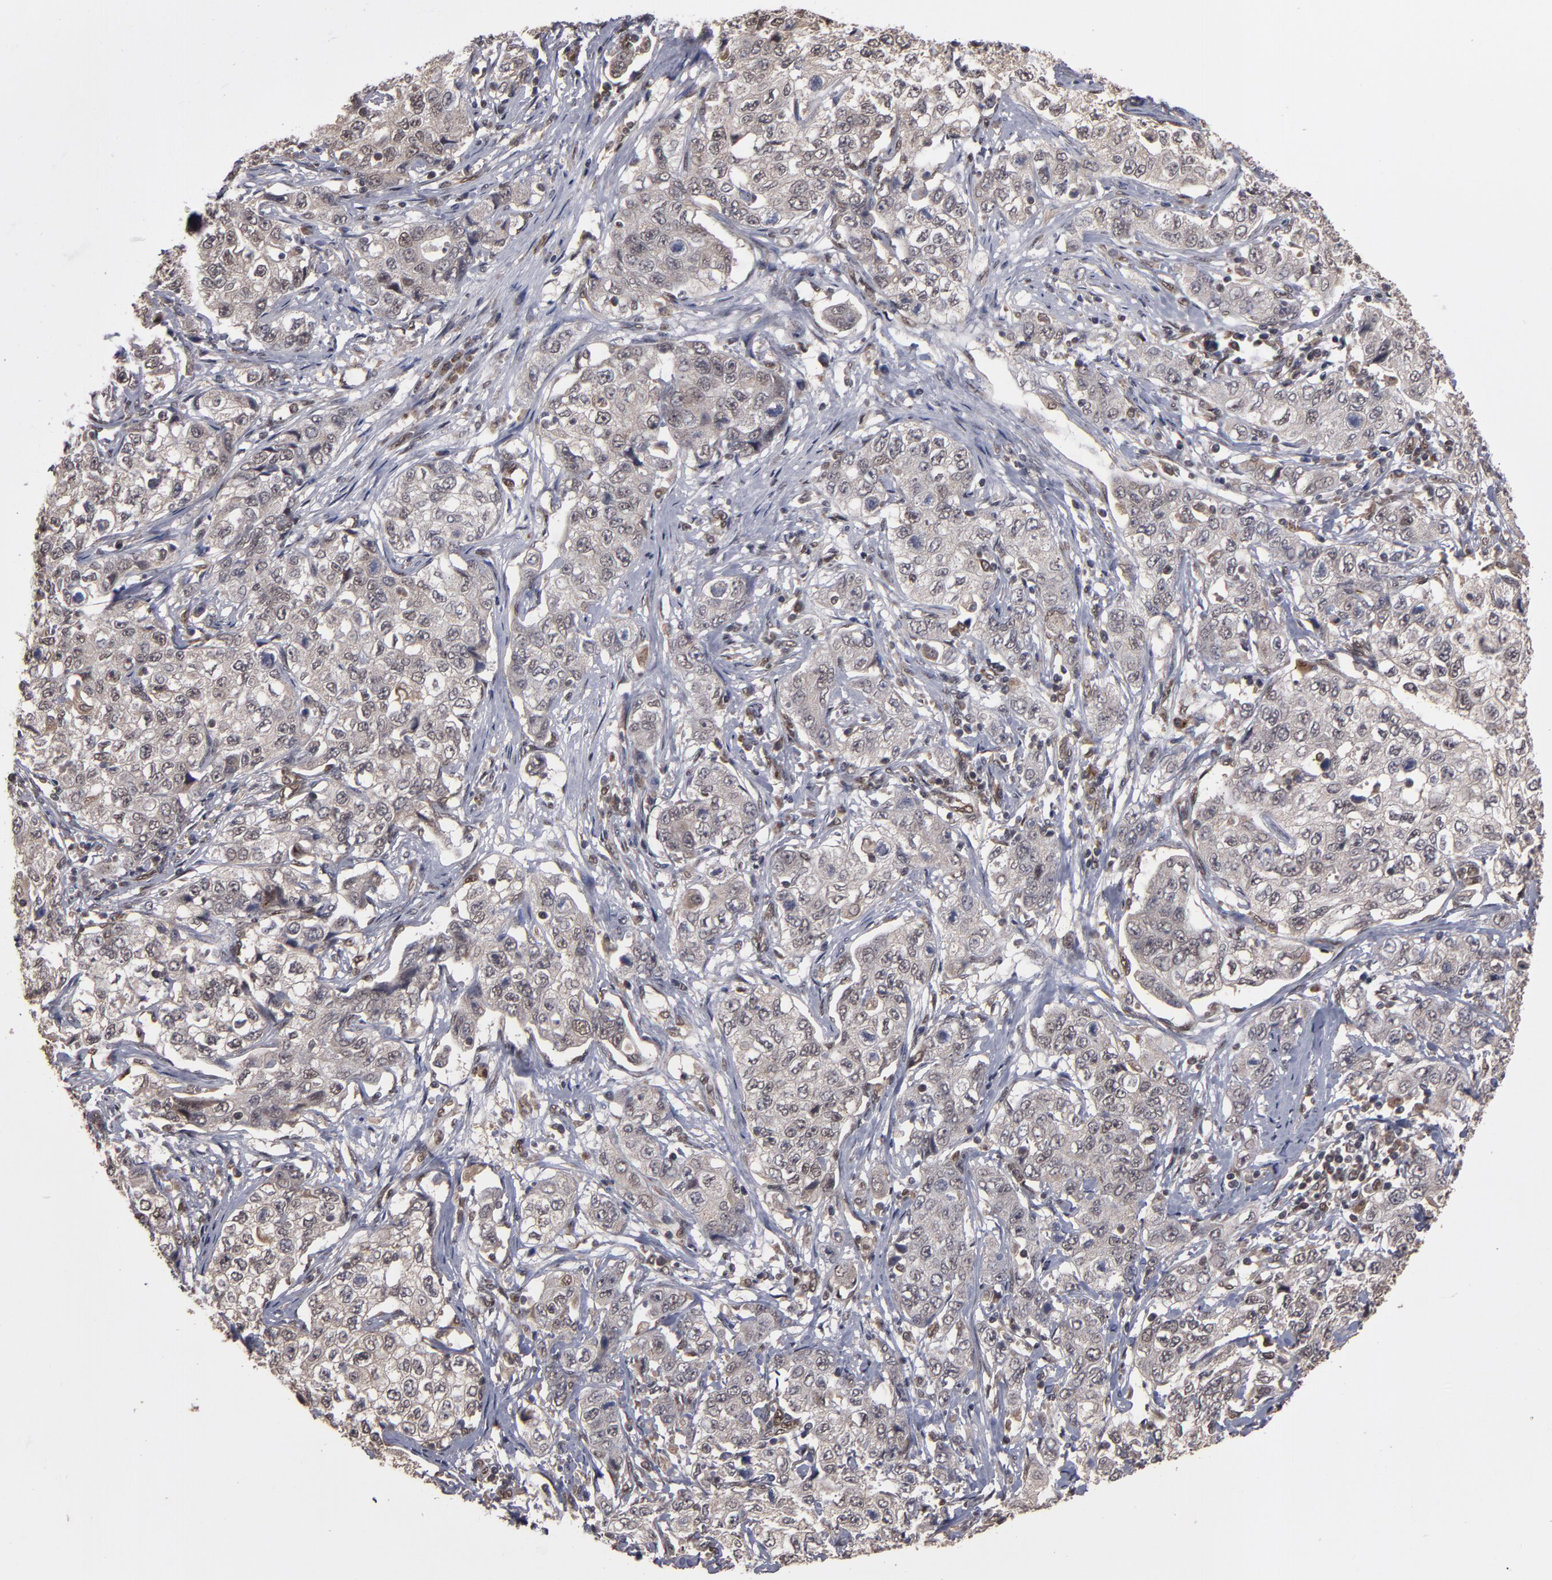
{"staining": {"intensity": "weak", "quantity": "<25%", "location": "cytoplasmic/membranous,nuclear"}, "tissue": "stomach cancer", "cell_type": "Tumor cells", "image_type": "cancer", "snomed": [{"axis": "morphology", "description": "Adenocarcinoma, NOS"}, {"axis": "topography", "description": "Stomach"}], "caption": "Tumor cells show no significant expression in stomach adenocarcinoma. Nuclei are stained in blue.", "gene": "CUL5", "patient": {"sex": "male", "age": 48}}